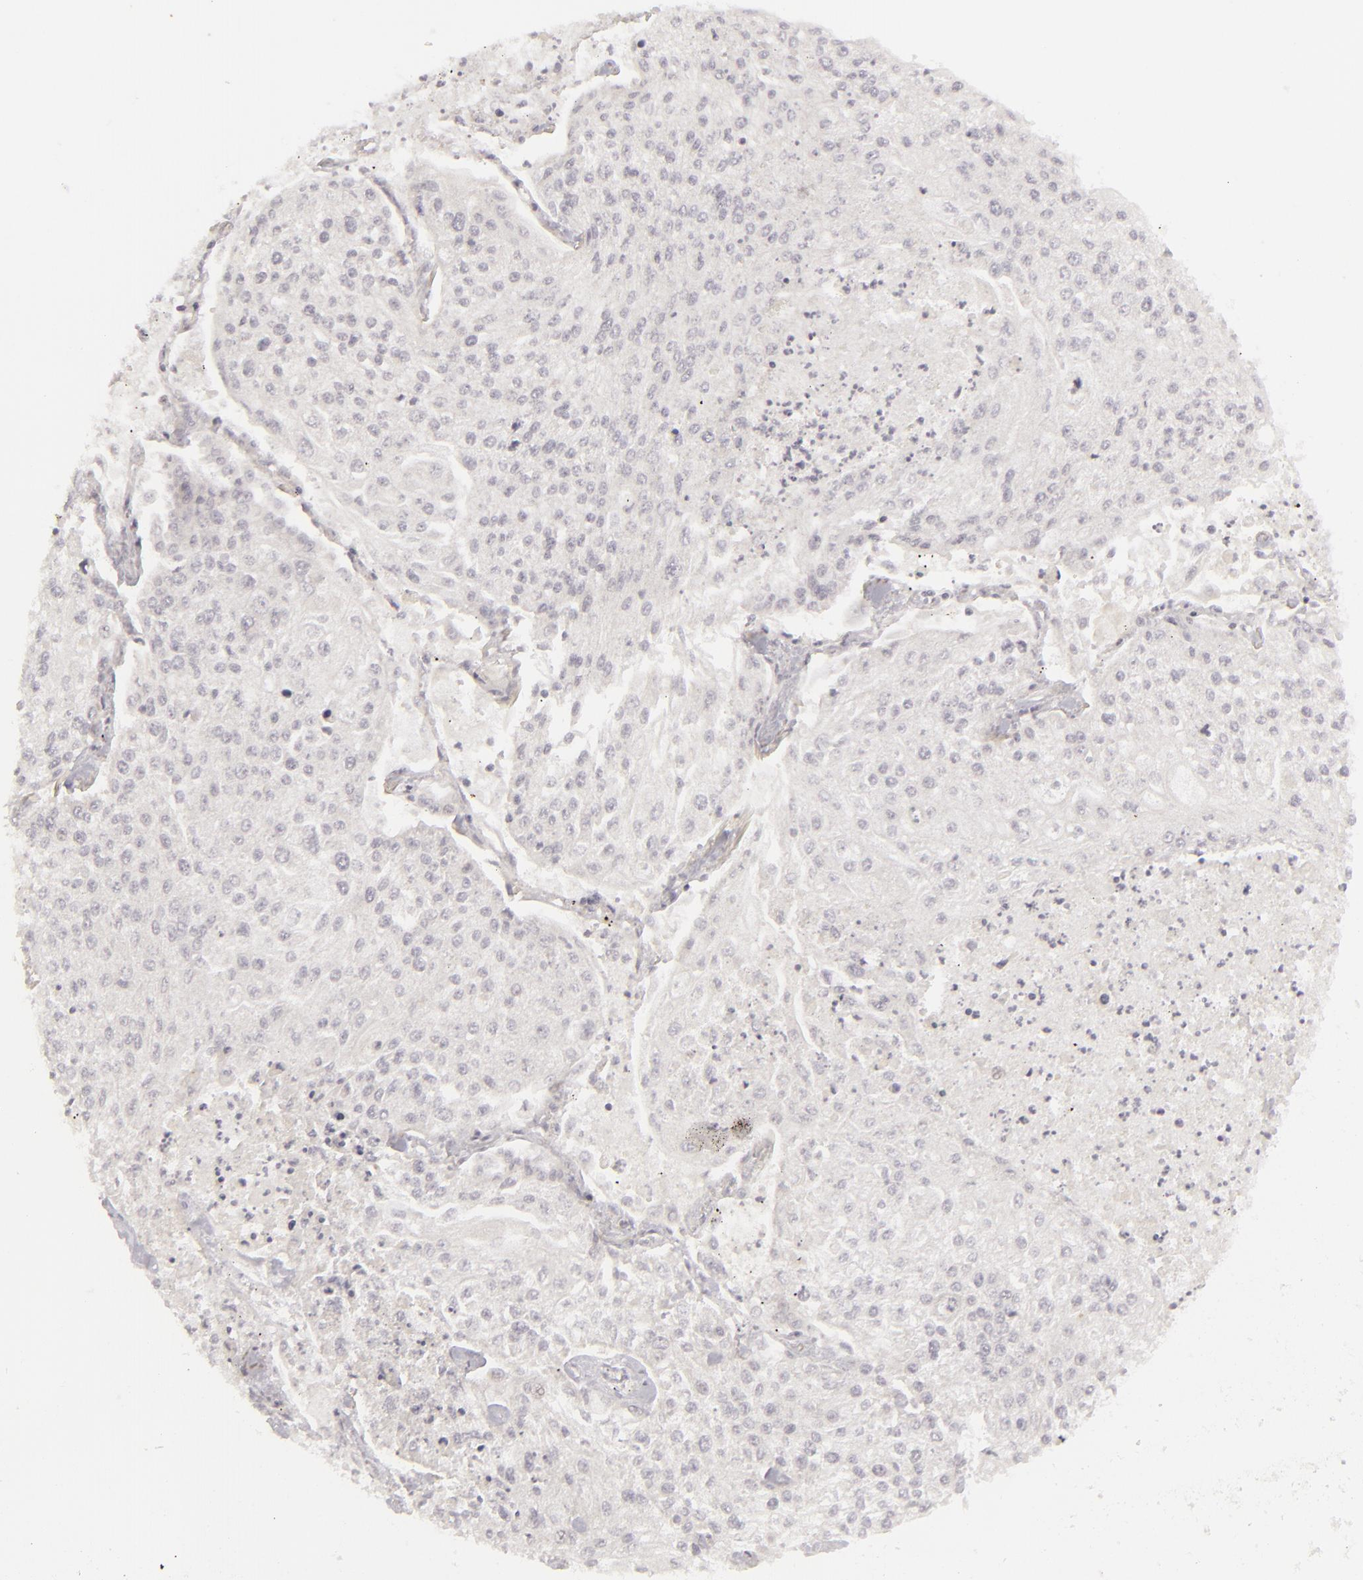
{"staining": {"intensity": "negative", "quantity": "none", "location": "none"}, "tissue": "lung cancer", "cell_type": "Tumor cells", "image_type": "cancer", "snomed": [{"axis": "morphology", "description": "Squamous cell carcinoma, NOS"}, {"axis": "topography", "description": "Lung"}], "caption": "Tumor cells show no significant staining in lung squamous cell carcinoma. (DAB (3,3'-diaminobenzidine) immunohistochemistry (IHC) visualized using brightfield microscopy, high magnification).", "gene": "DLG3", "patient": {"sex": "male", "age": 75}}